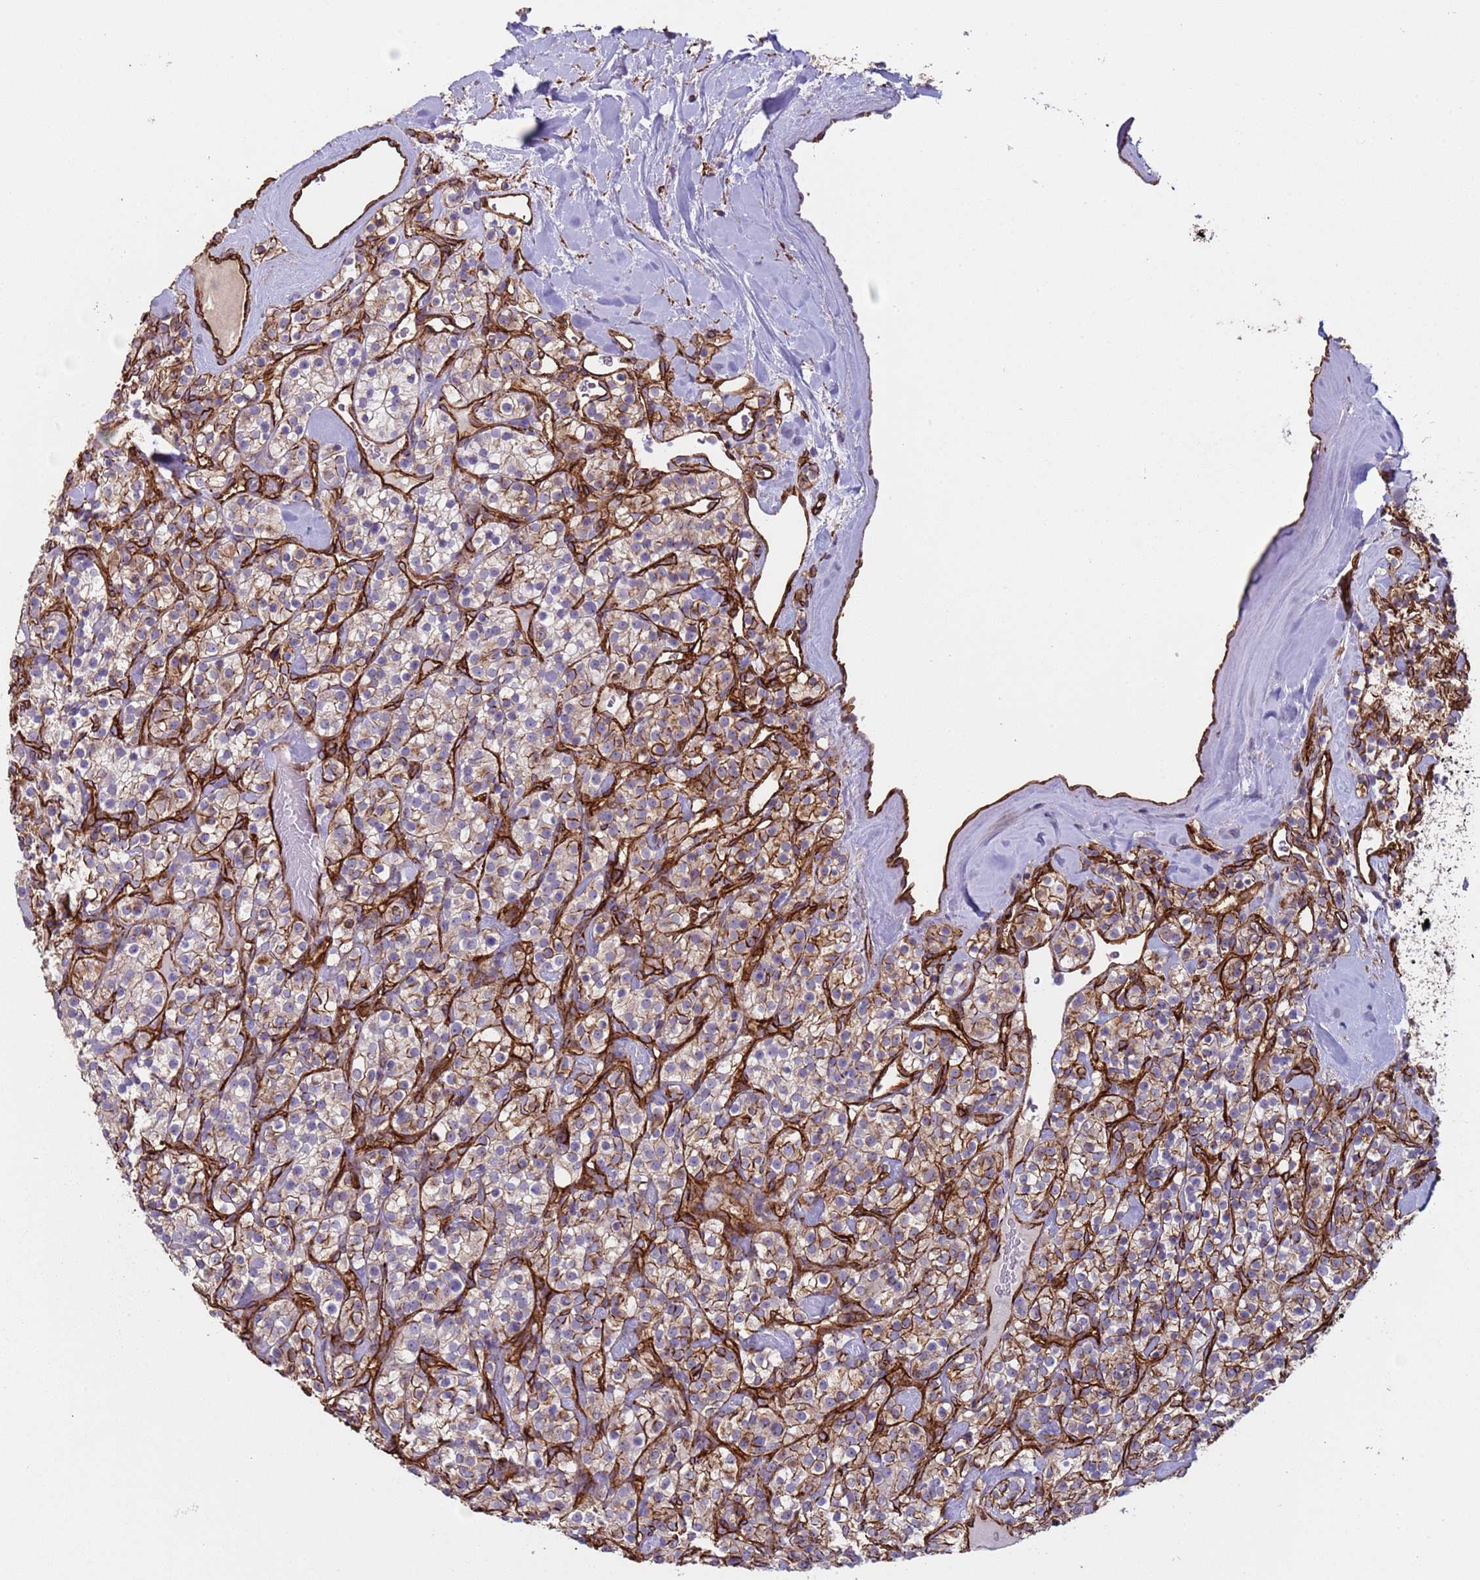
{"staining": {"intensity": "moderate", "quantity": "25%-75%", "location": "cytoplasmic/membranous"}, "tissue": "renal cancer", "cell_type": "Tumor cells", "image_type": "cancer", "snomed": [{"axis": "morphology", "description": "Adenocarcinoma, NOS"}, {"axis": "topography", "description": "Kidney"}], "caption": "A brown stain shows moderate cytoplasmic/membranous staining of a protein in human renal cancer tumor cells.", "gene": "GASK1A", "patient": {"sex": "male", "age": 77}}